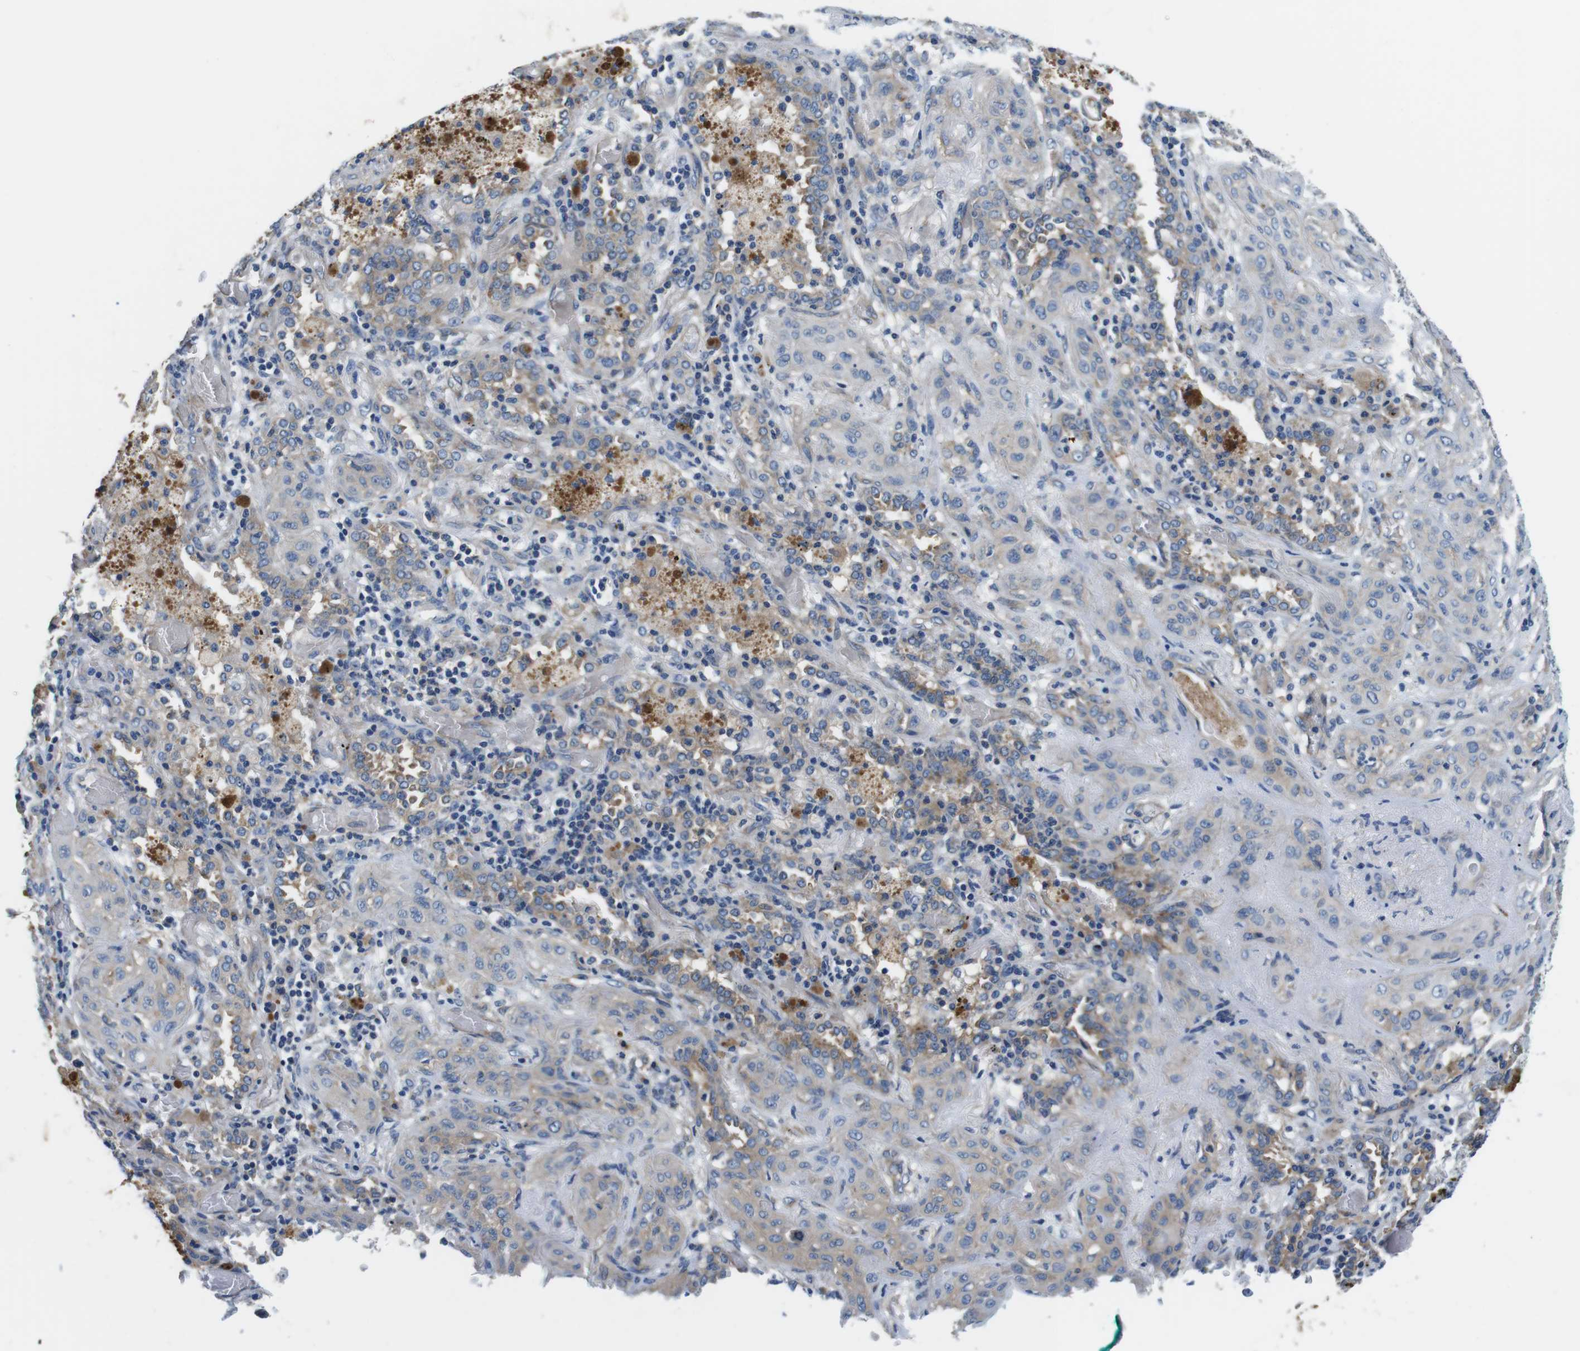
{"staining": {"intensity": "weak", "quantity": "25%-75%", "location": "cytoplasmic/membranous"}, "tissue": "lung cancer", "cell_type": "Tumor cells", "image_type": "cancer", "snomed": [{"axis": "morphology", "description": "Squamous cell carcinoma, NOS"}, {"axis": "topography", "description": "Lung"}], "caption": "Weak cytoplasmic/membranous protein positivity is identified in about 25%-75% of tumor cells in squamous cell carcinoma (lung). The staining was performed using DAB (3,3'-diaminobenzidine), with brown indicating positive protein expression. Nuclei are stained blue with hematoxylin.", "gene": "DENND4C", "patient": {"sex": "female", "age": 47}}